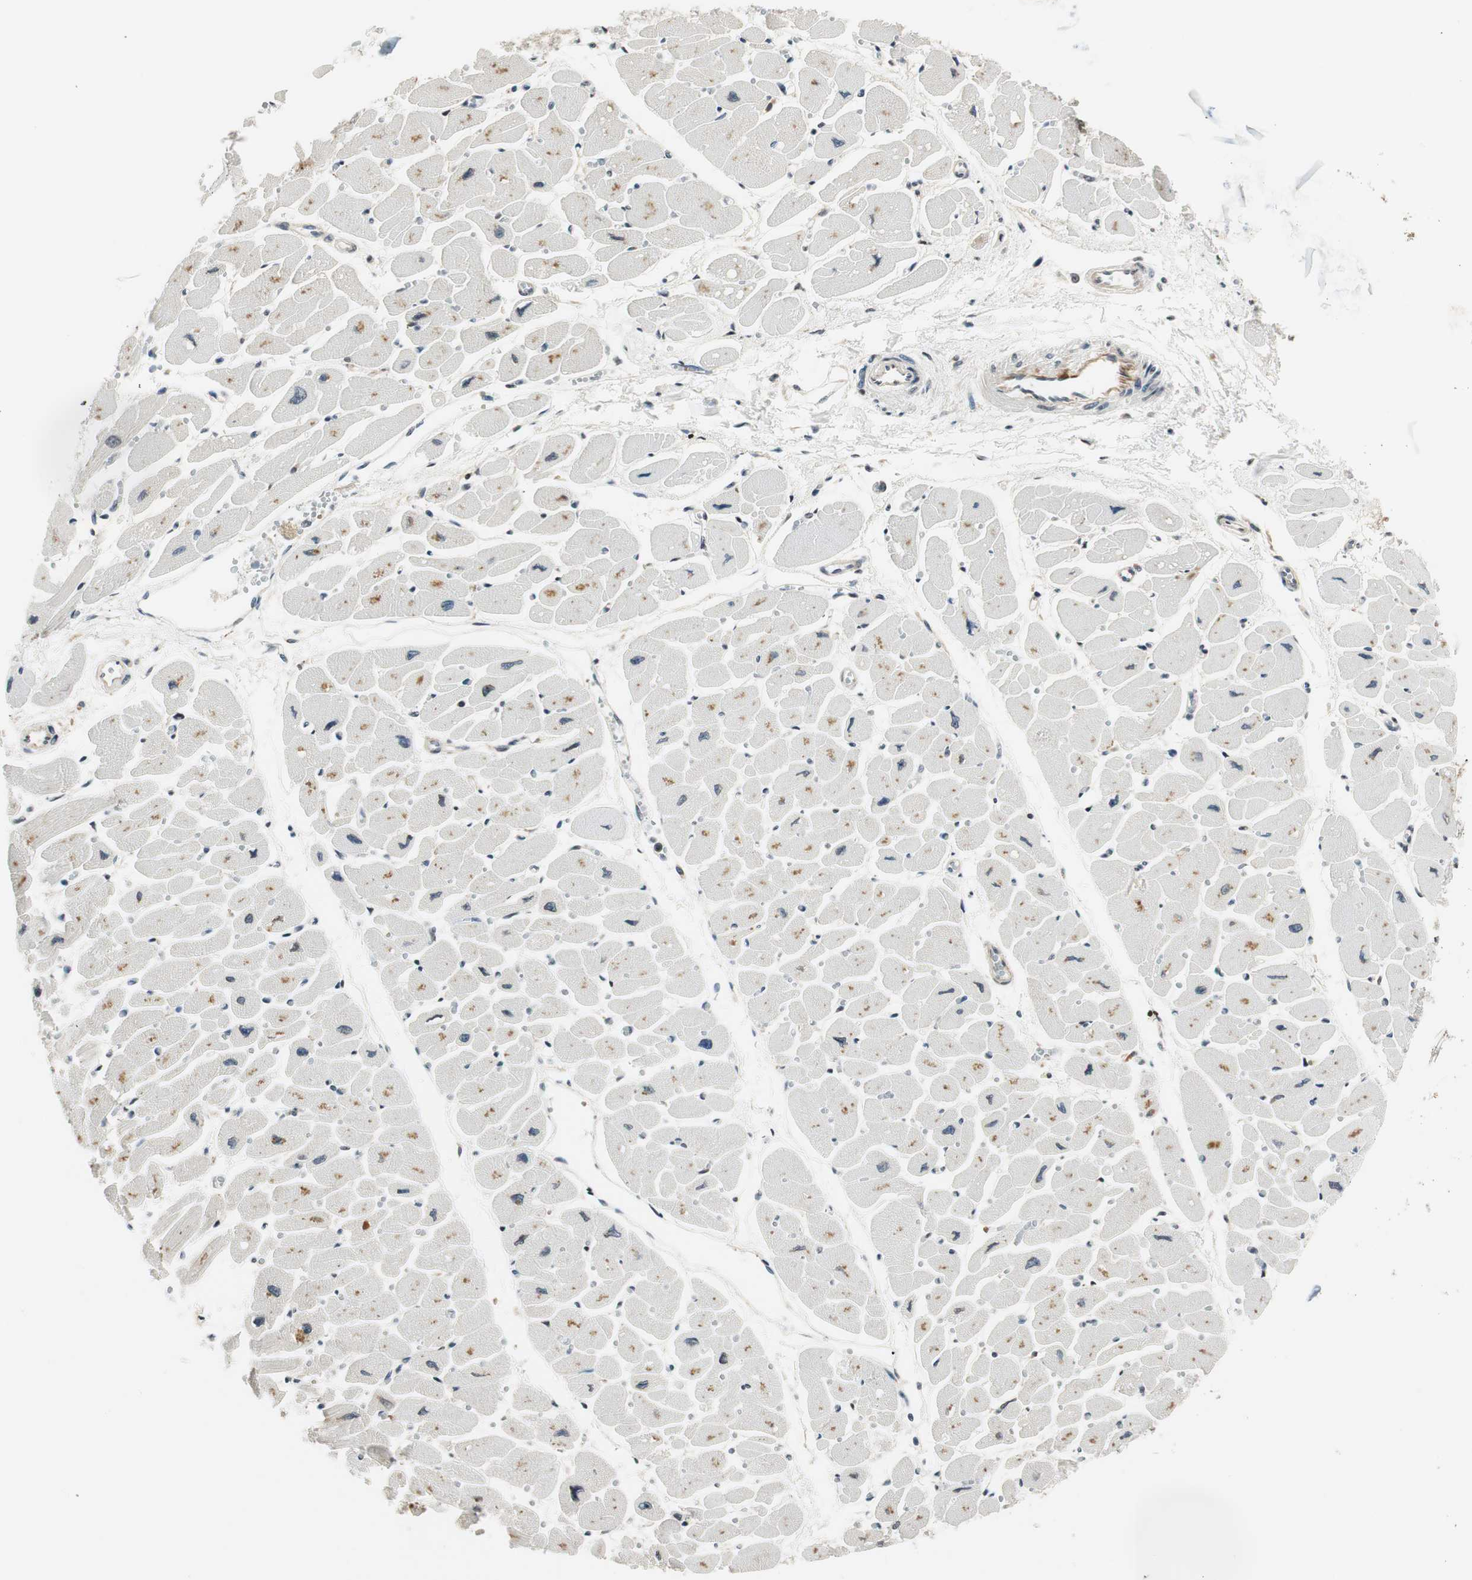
{"staining": {"intensity": "moderate", "quantity": "<25%", "location": "cytoplasmic/membranous,nuclear"}, "tissue": "heart muscle", "cell_type": "Cardiomyocytes", "image_type": "normal", "snomed": [{"axis": "morphology", "description": "Normal tissue, NOS"}, {"axis": "topography", "description": "Heart"}], "caption": "DAB (3,3'-diaminobenzidine) immunohistochemical staining of unremarkable human heart muscle shows moderate cytoplasmic/membranous,nuclear protein positivity in approximately <25% of cardiomyocytes.", "gene": "RING1", "patient": {"sex": "female", "age": 54}}